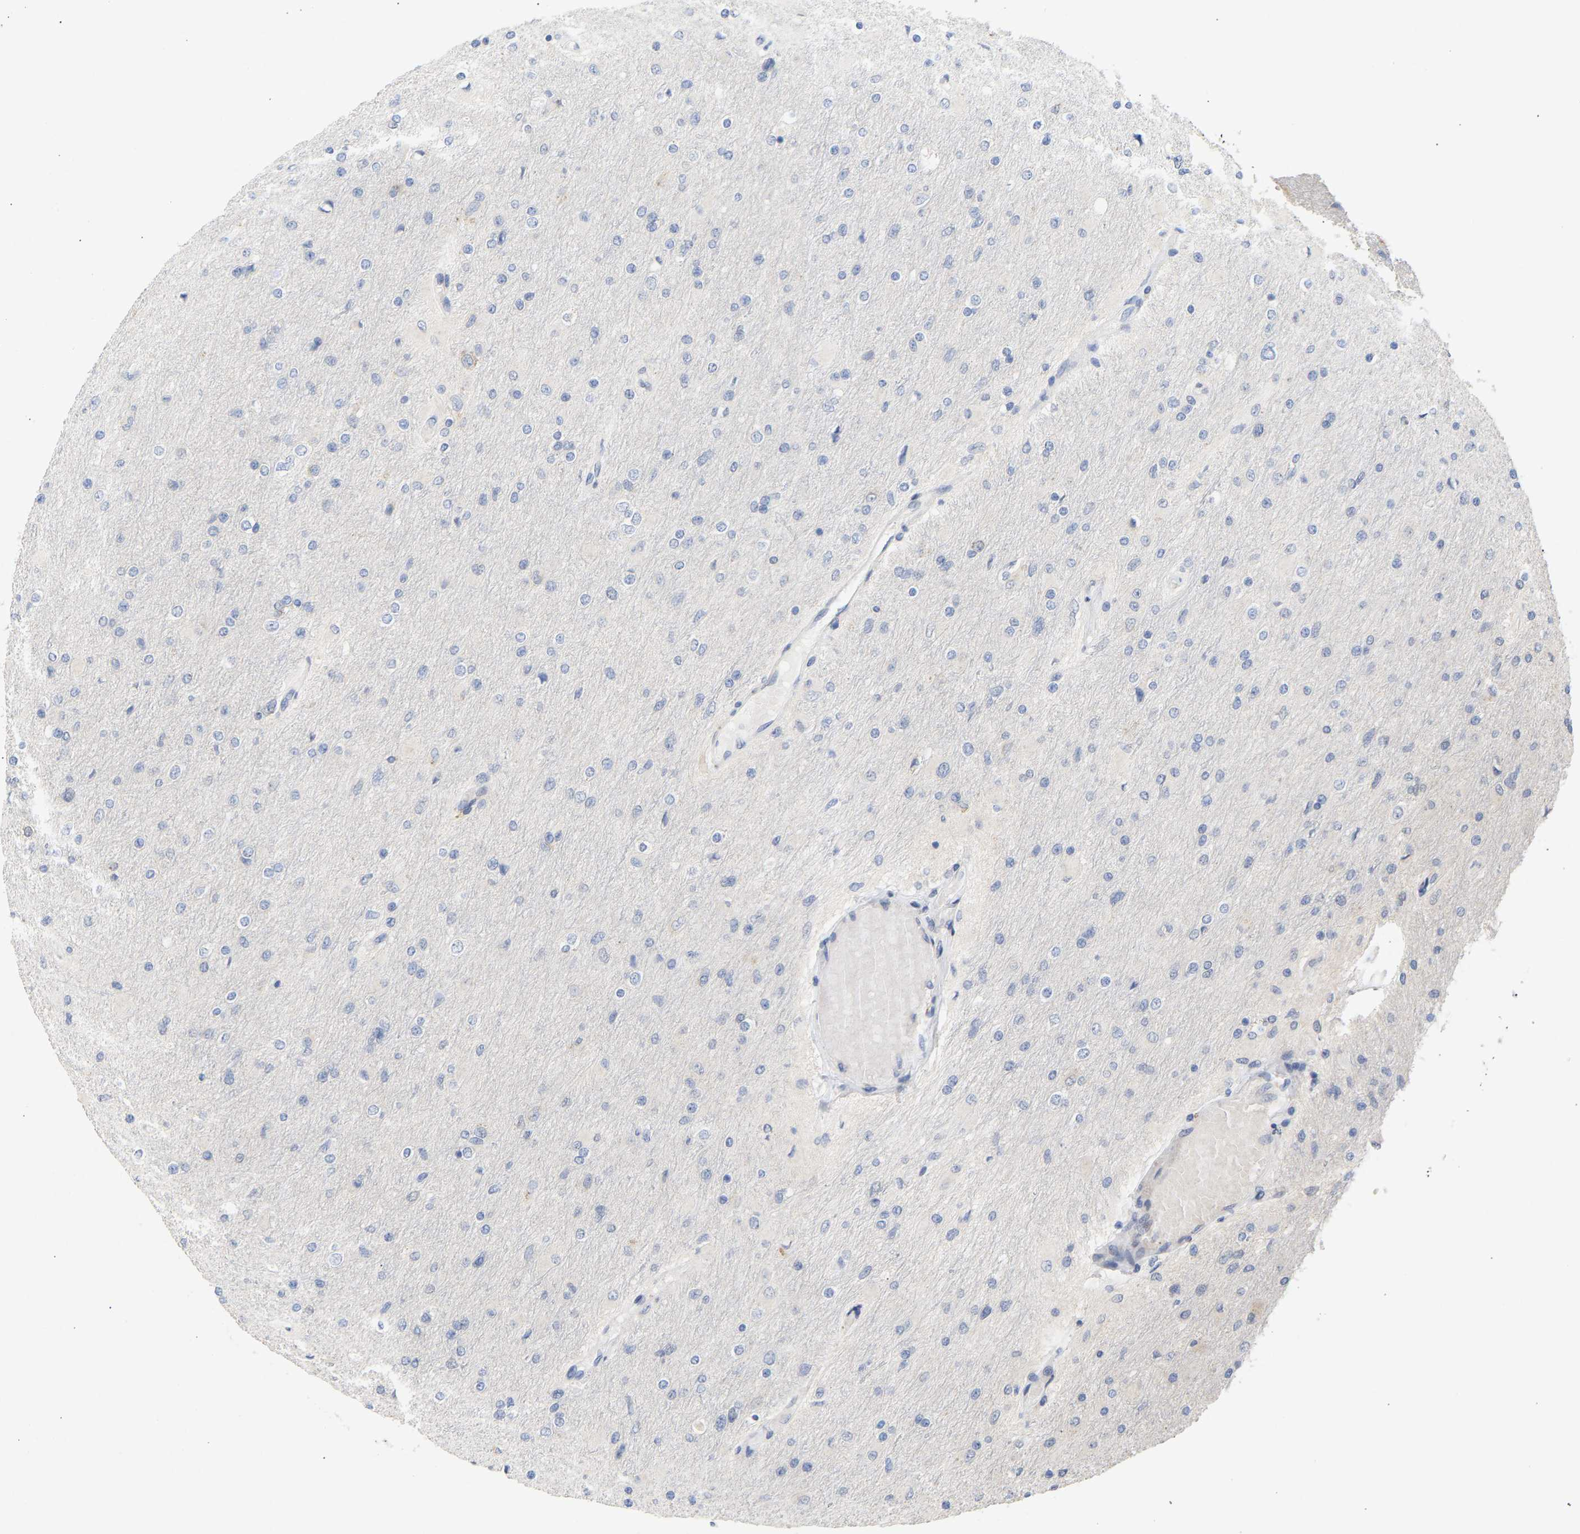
{"staining": {"intensity": "negative", "quantity": "none", "location": "none"}, "tissue": "glioma", "cell_type": "Tumor cells", "image_type": "cancer", "snomed": [{"axis": "morphology", "description": "Glioma, malignant, High grade"}, {"axis": "topography", "description": "Cerebral cortex"}], "caption": "Tumor cells are negative for protein expression in human glioma.", "gene": "SELENOM", "patient": {"sex": "female", "age": 36}}